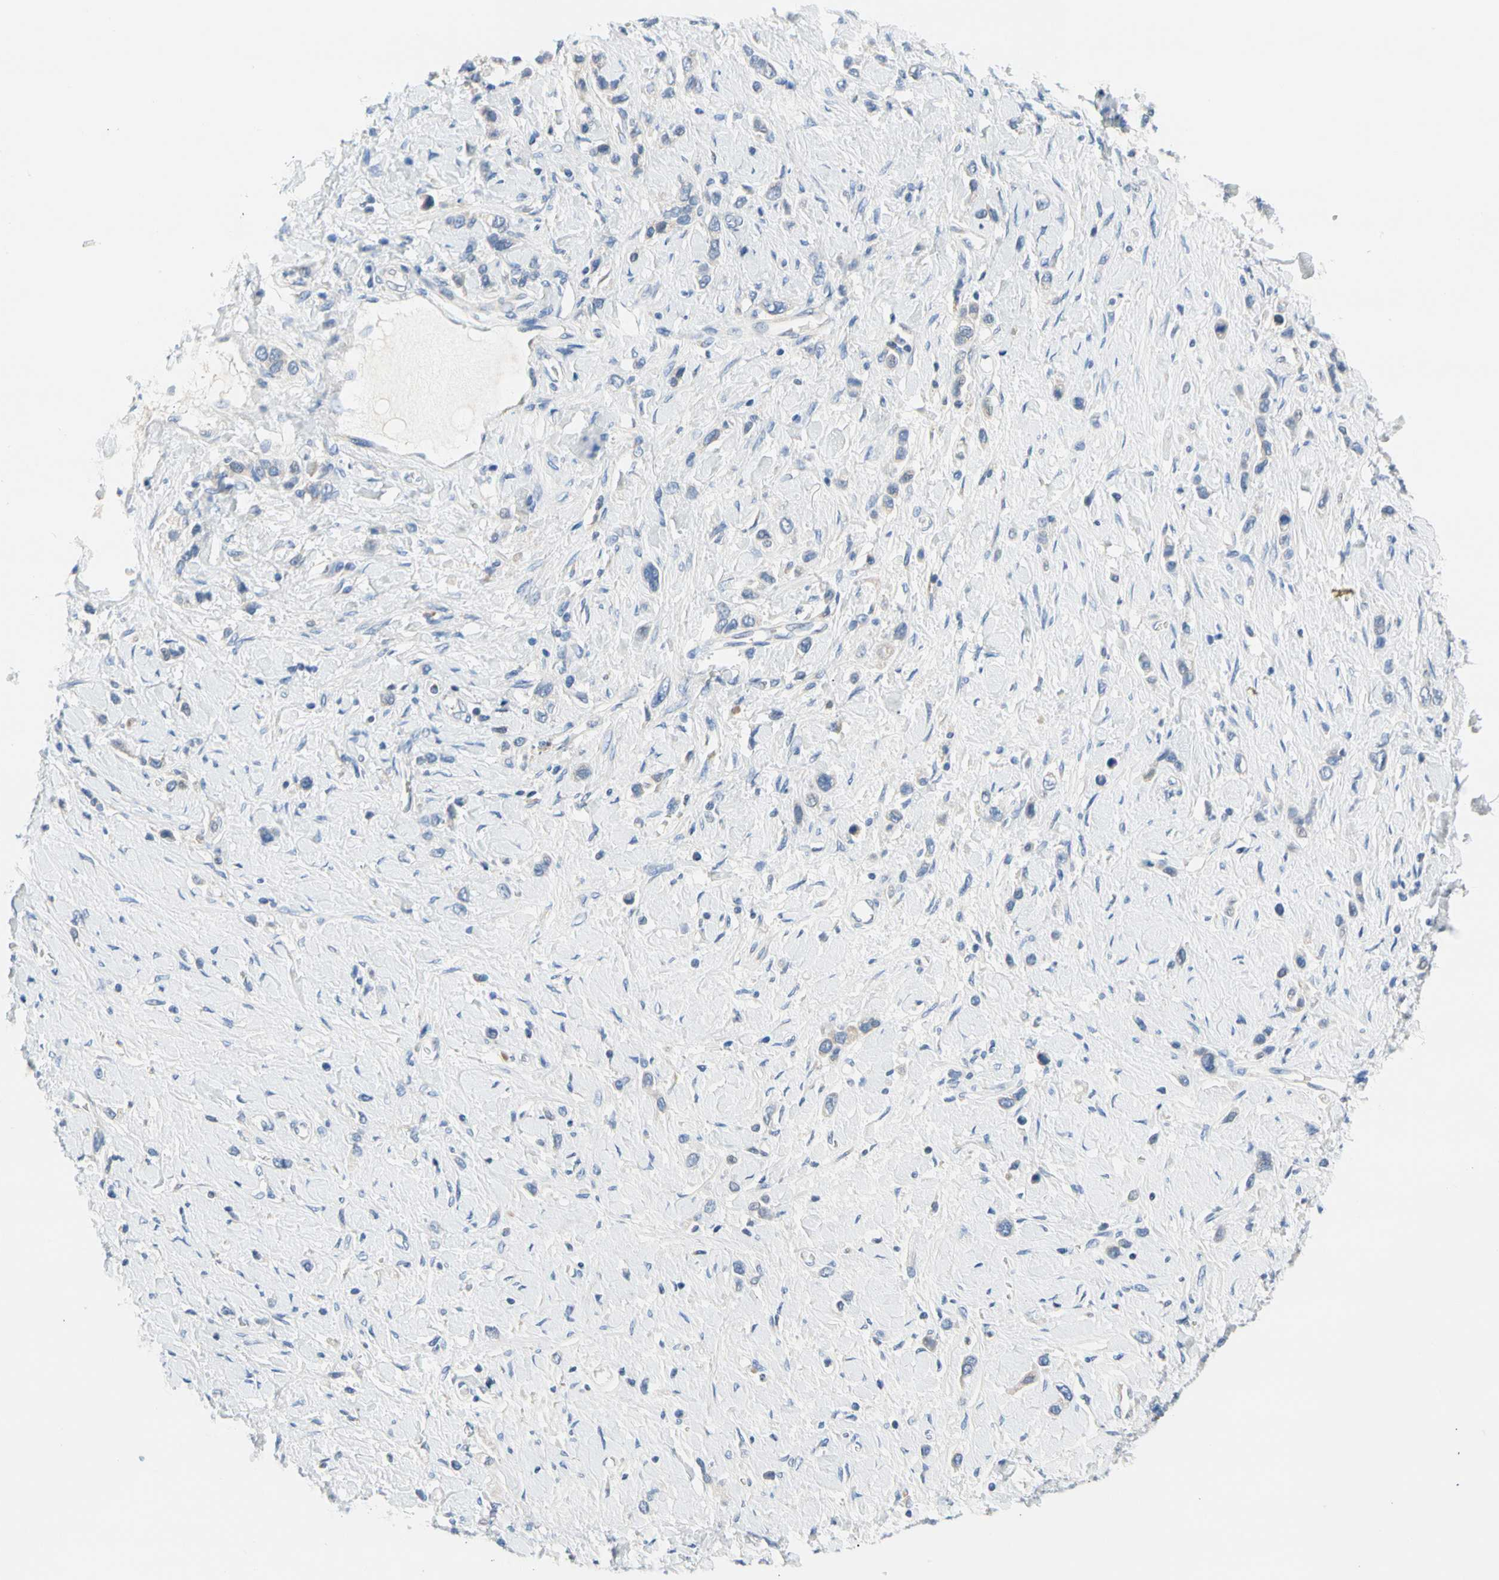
{"staining": {"intensity": "negative", "quantity": "none", "location": "none"}, "tissue": "stomach cancer", "cell_type": "Tumor cells", "image_type": "cancer", "snomed": [{"axis": "morphology", "description": "Normal tissue, NOS"}, {"axis": "morphology", "description": "Adenocarcinoma, NOS"}, {"axis": "topography", "description": "Stomach, upper"}, {"axis": "topography", "description": "Stomach"}], "caption": "A photomicrograph of stomach cancer (adenocarcinoma) stained for a protein displays no brown staining in tumor cells.", "gene": "STXBP1", "patient": {"sex": "female", "age": 65}}